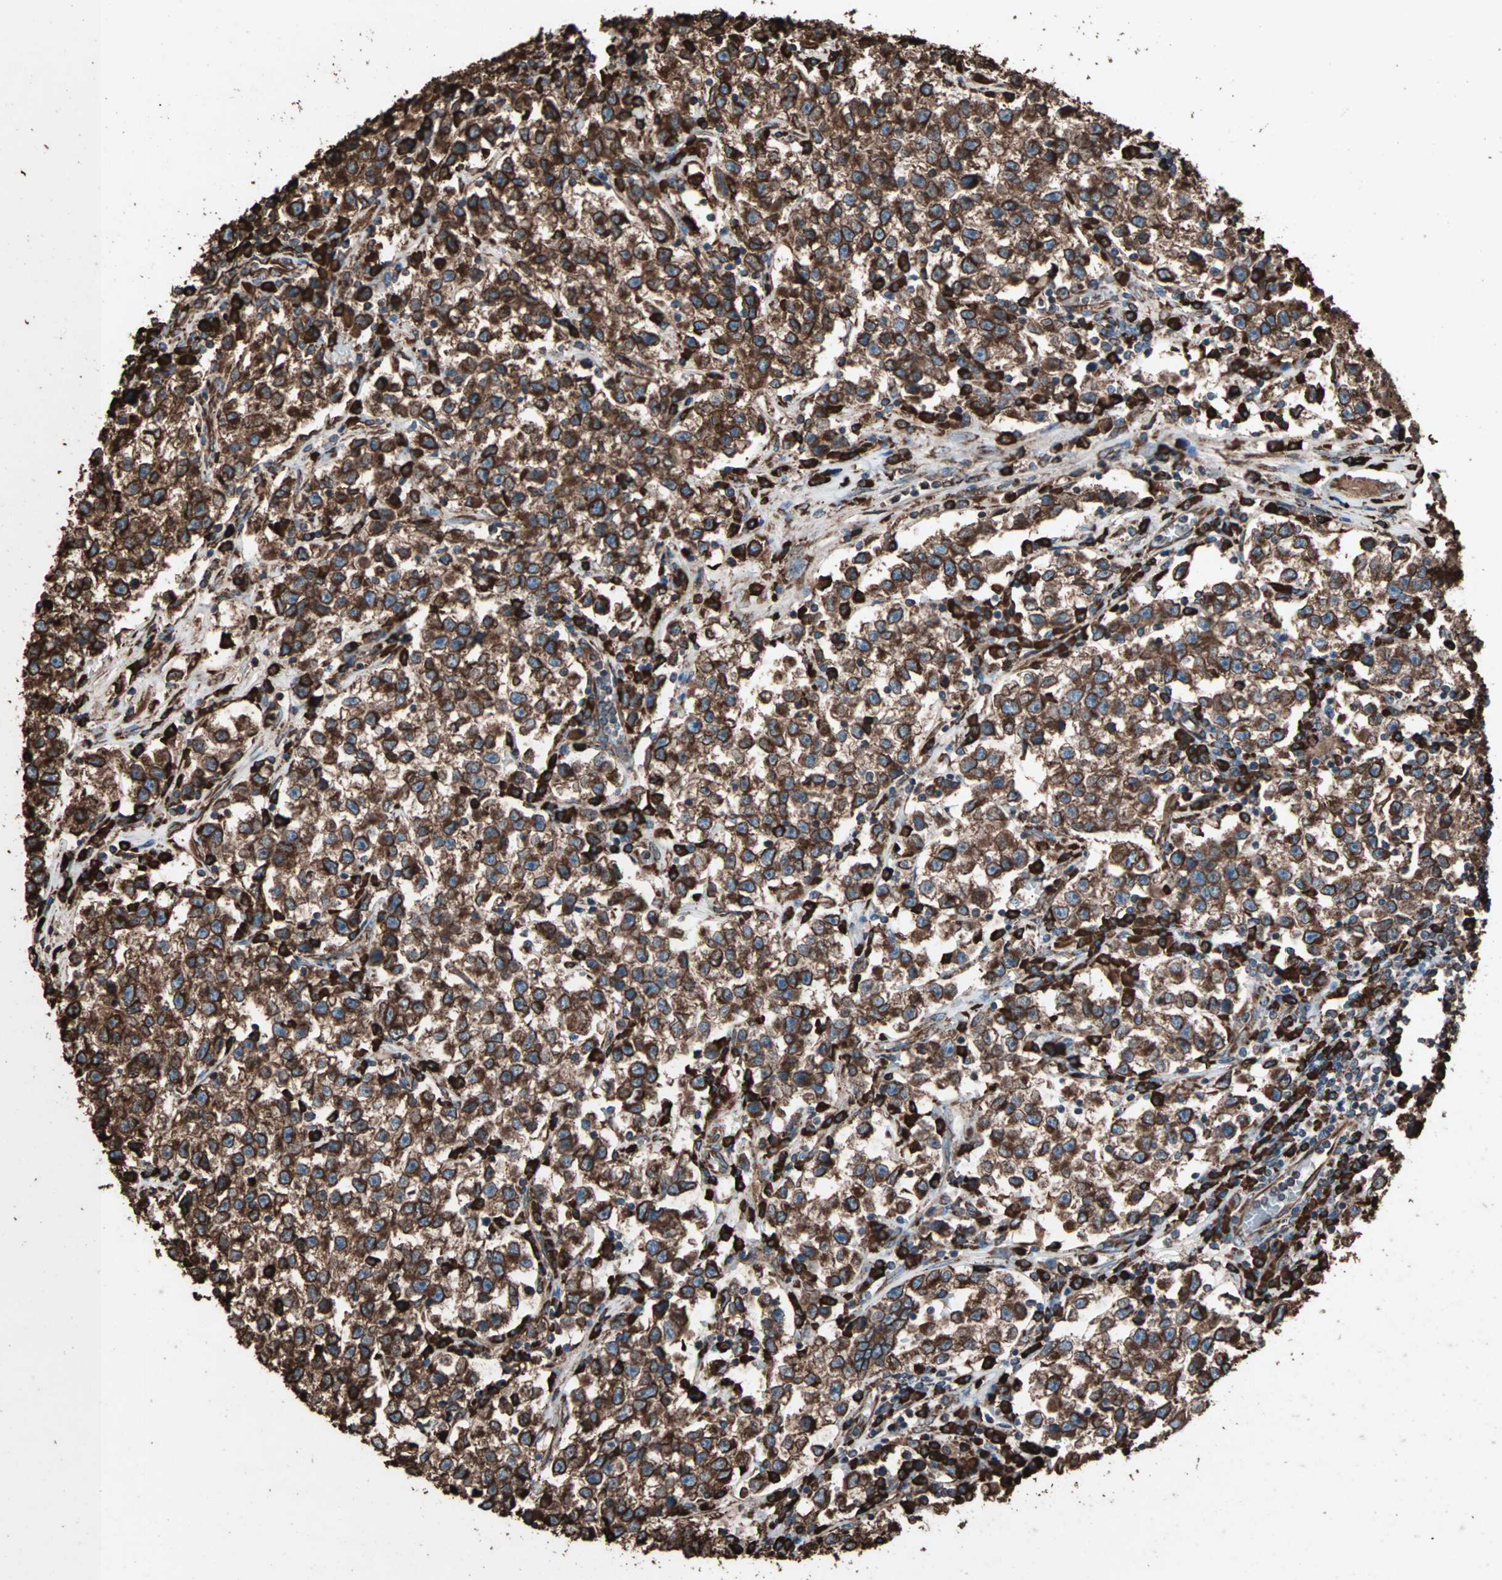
{"staining": {"intensity": "strong", "quantity": ">75%", "location": "cytoplasmic/membranous"}, "tissue": "testis cancer", "cell_type": "Tumor cells", "image_type": "cancer", "snomed": [{"axis": "morphology", "description": "Seminoma, NOS"}, {"axis": "topography", "description": "Testis"}], "caption": "Immunohistochemical staining of testis seminoma reveals high levels of strong cytoplasmic/membranous protein expression in about >75% of tumor cells.", "gene": "HSP90B1", "patient": {"sex": "male", "age": 22}}